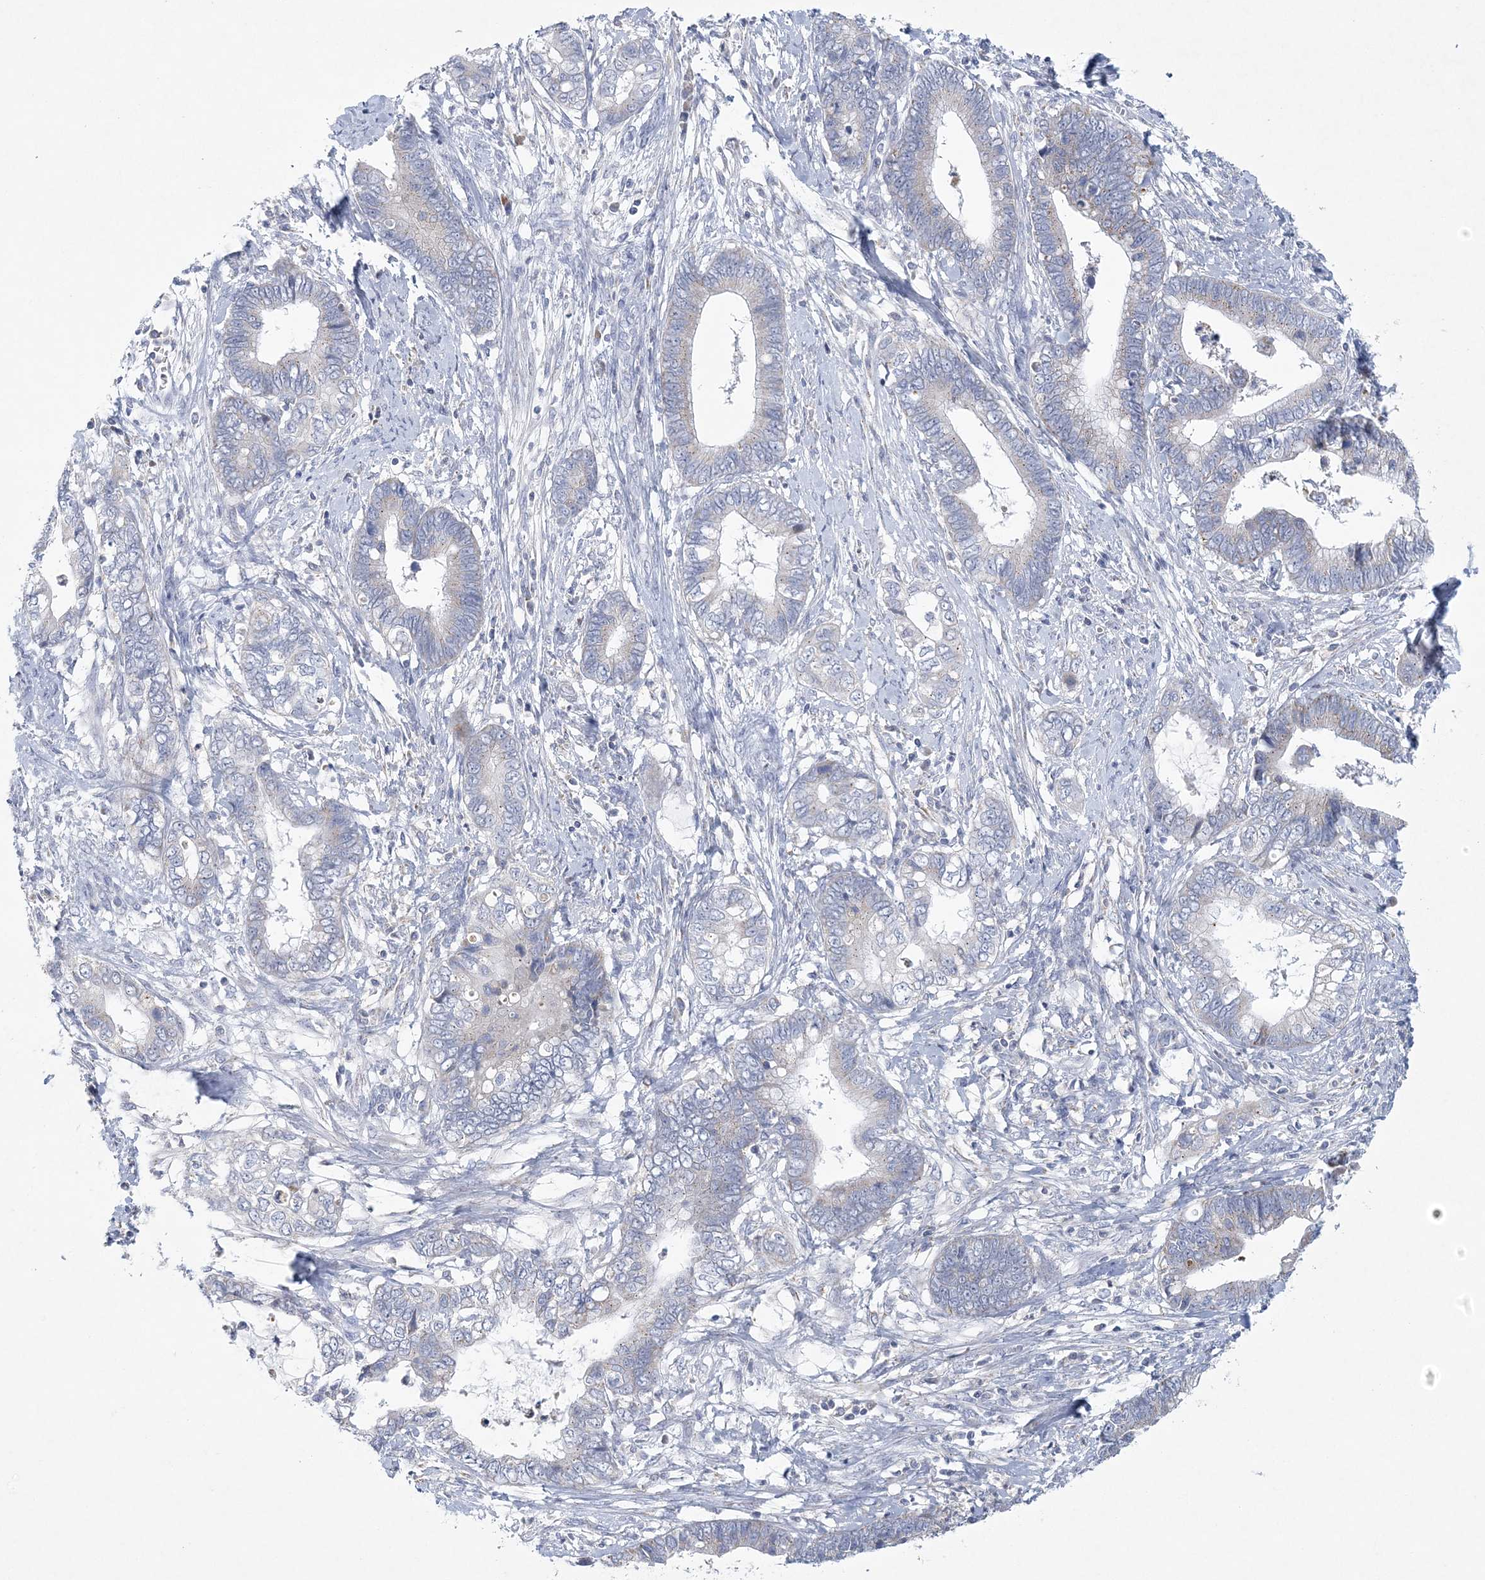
{"staining": {"intensity": "negative", "quantity": "none", "location": "none"}, "tissue": "cervical cancer", "cell_type": "Tumor cells", "image_type": "cancer", "snomed": [{"axis": "morphology", "description": "Adenocarcinoma, NOS"}, {"axis": "topography", "description": "Cervix"}], "caption": "Immunohistochemistry of cervical adenocarcinoma displays no positivity in tumor cells.", "gene": "NIPAL1", "patient": {"sex": "female", "age": 44}}